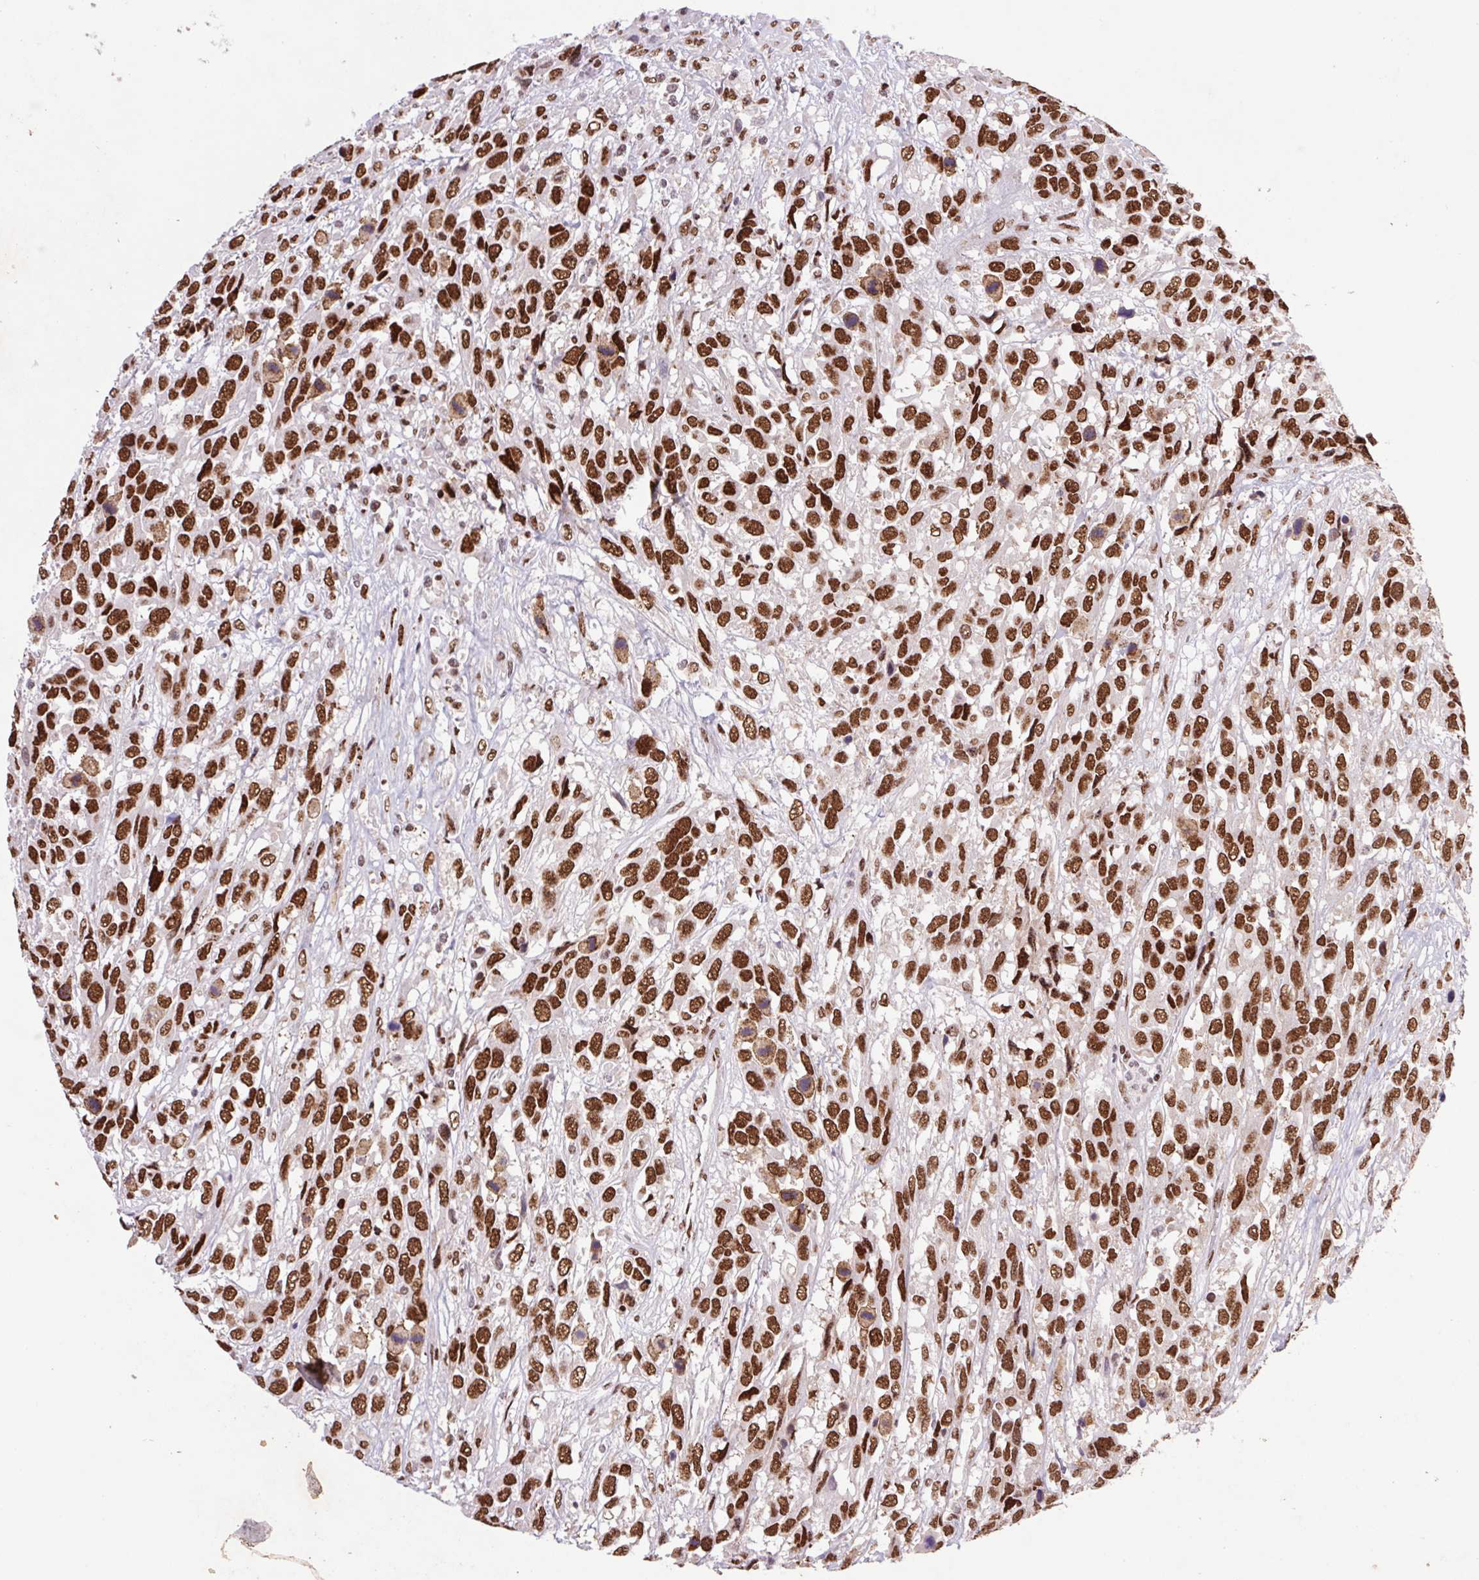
{"staining": {"intensity": "strong", "quantity": ">75%", "location": "nuclear"}, "tissue": "urothelial cancer", "cell_type": "Tumor cells", "image_type": "cancer", "snomed": [{"axis": "morphology", "description": "Urothelial carcinoma, High grade"}, {"axis": "topography", "description": "Urinary bladder"}], "caption": "A photomicrograph of urothelial carcinoma (high-grade) stained for a protein demonstrates strong nuclear brown staining in tumor cells.", "gene": "LDLRAD4", "patient": {"sex": "female", "age": 70}}